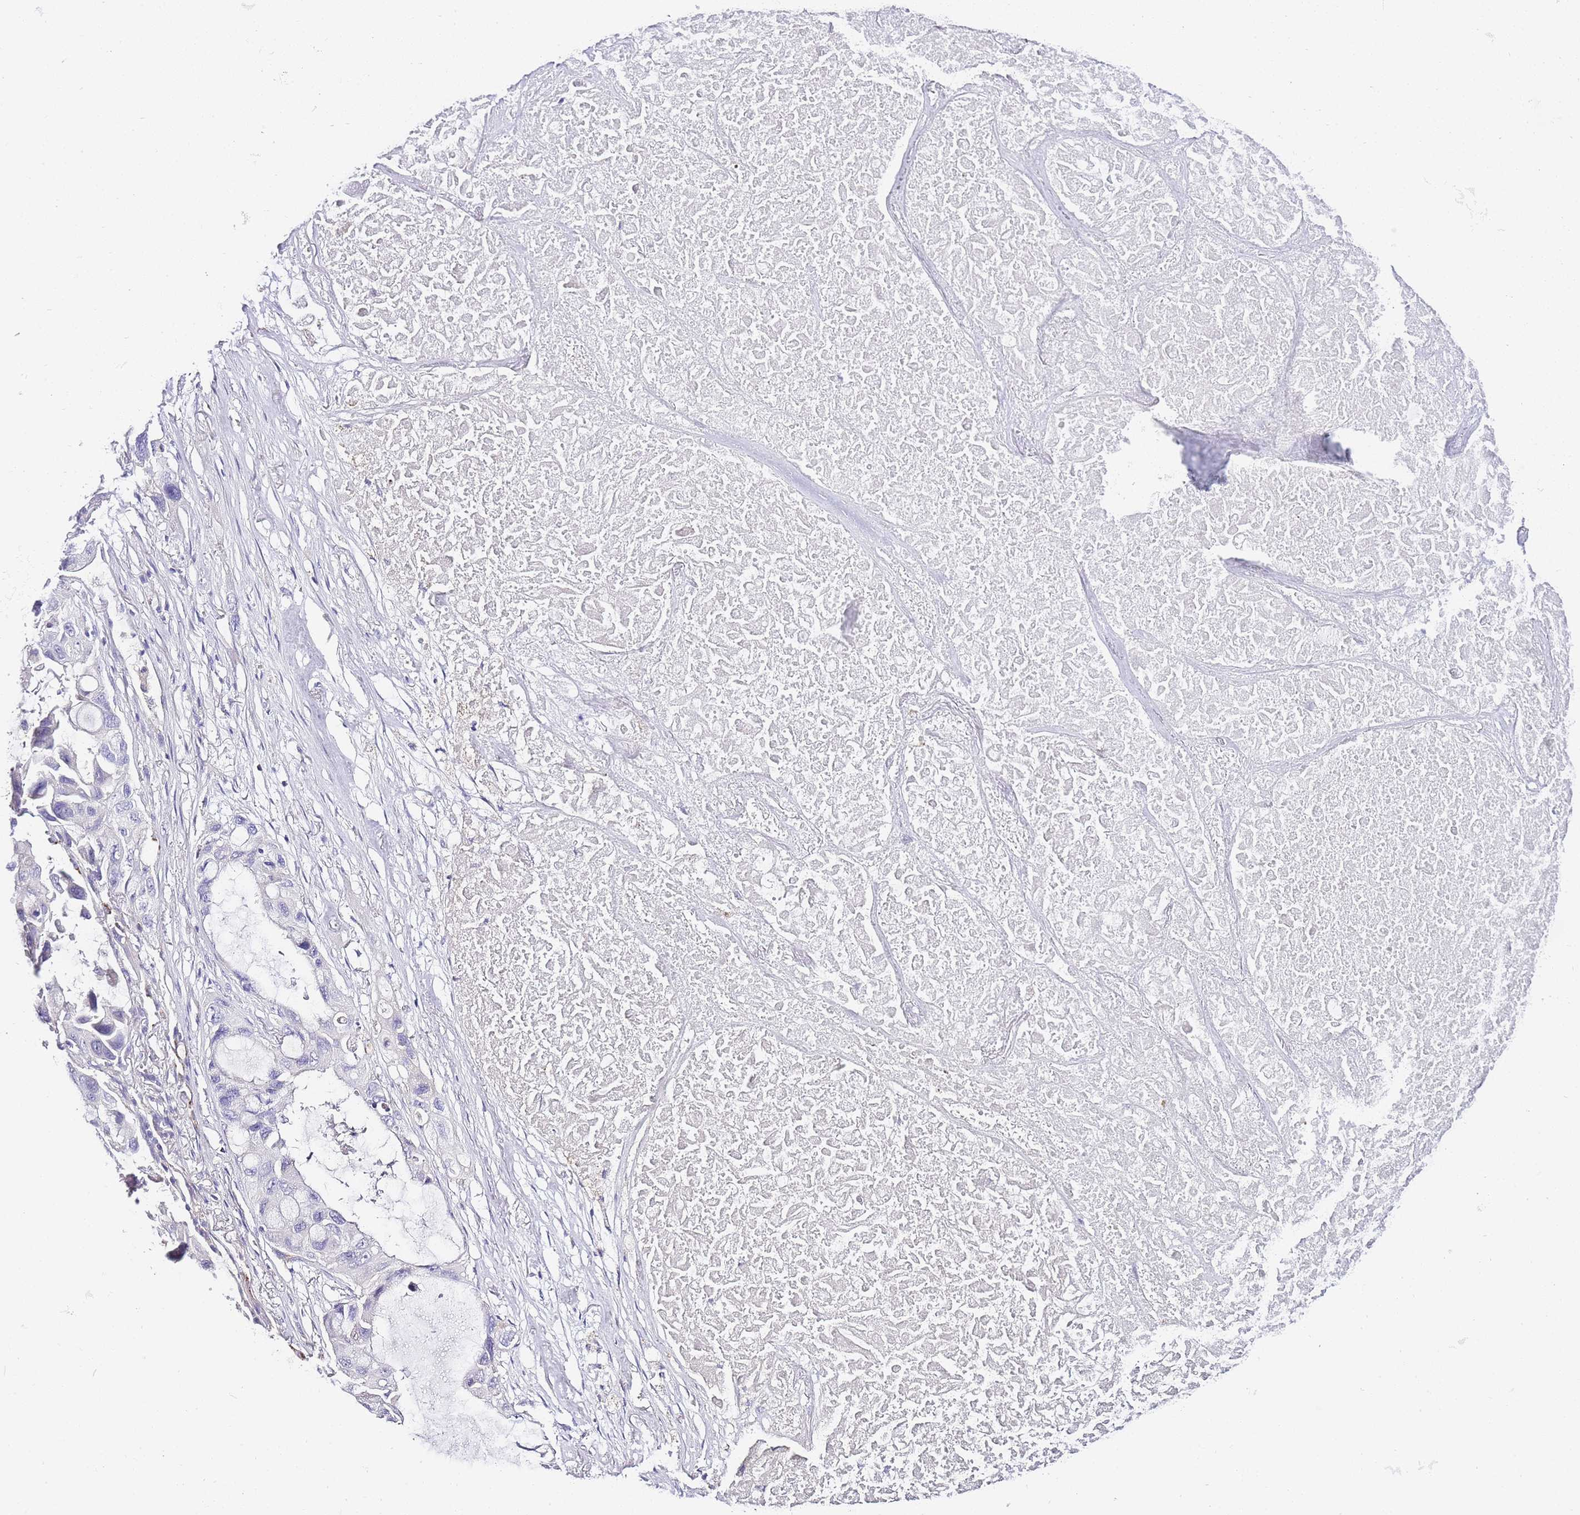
{"staining": {"intensity": "negative", "quantity": "none", "location": "none"}, "tissue": "lung cancer", "cell_type": "Tumor cells", "image_type": "cancer", "snomed": [{"axis": "morphology", "description": "Squamous cell carcinoma, NOS"}, {"axis": "topography", "description": "Lung"}], "caption": "Tumor cells are negative for protein expression in human lung cancer.", "gene": "DPP4", "patient": {"sex": "female", "age": 73}}